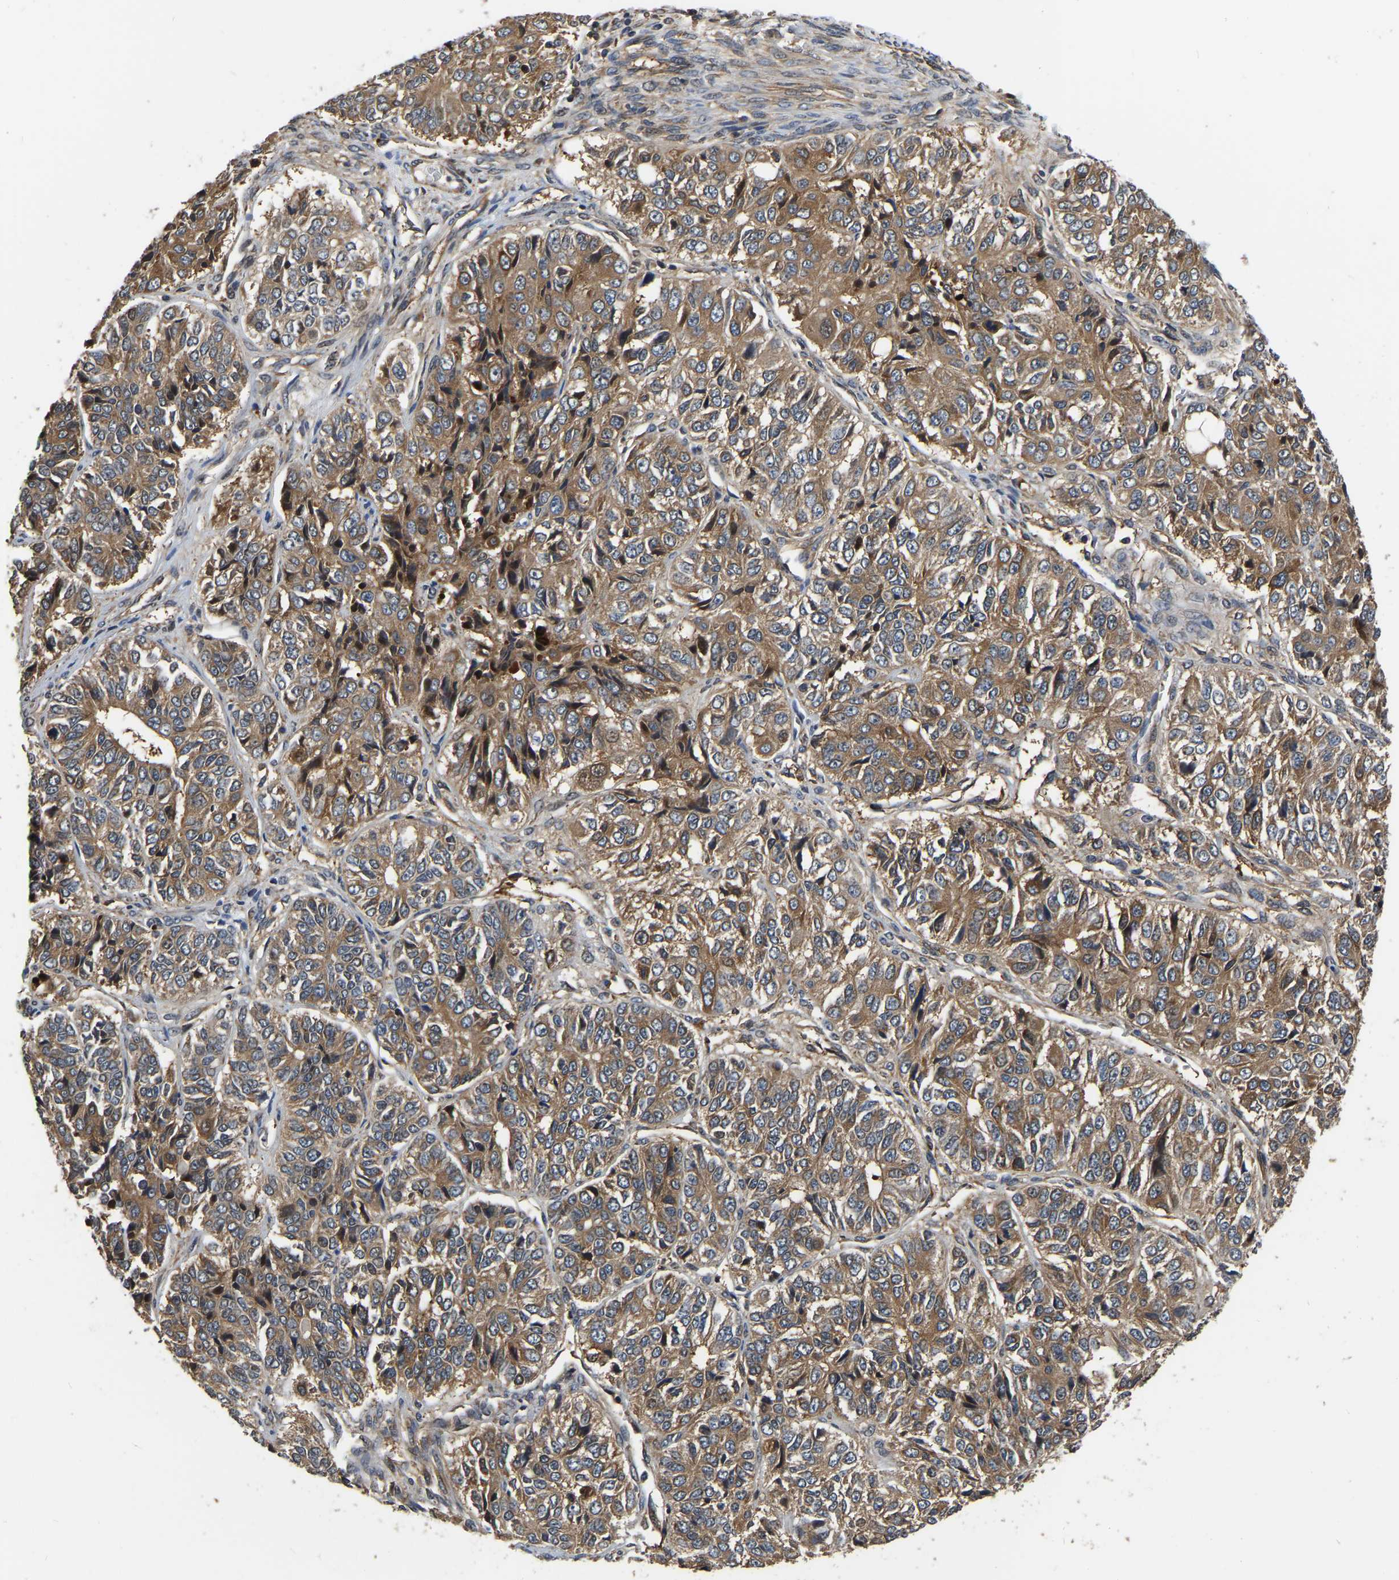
{"staining": {"intensity": "moderate", "quantity": ">75%", "location": "cytoplasmic/membranous"}, "tissue": "ovarian cancer", "cell_type": "Tumor cells", "image_type": "cancer", "snomed": [{"axis": "morphology", "description": "Carcinoma, endometroid"}, {"axis": "topography", "description": "Ovary"}], "caption": "Immunohistochemistry (IHC) histopathology image of neoplastic tissue: ovarian cancer stained using immunohistochemistry reveals medium levels of moderate protein expression localized specifically in the cytoplasmic/membranous of tumor cells, appearing as a cytoplasmic/membranous brown color.", "gene": "GARS1", "patient": {"sex": "female", "age": 51}}